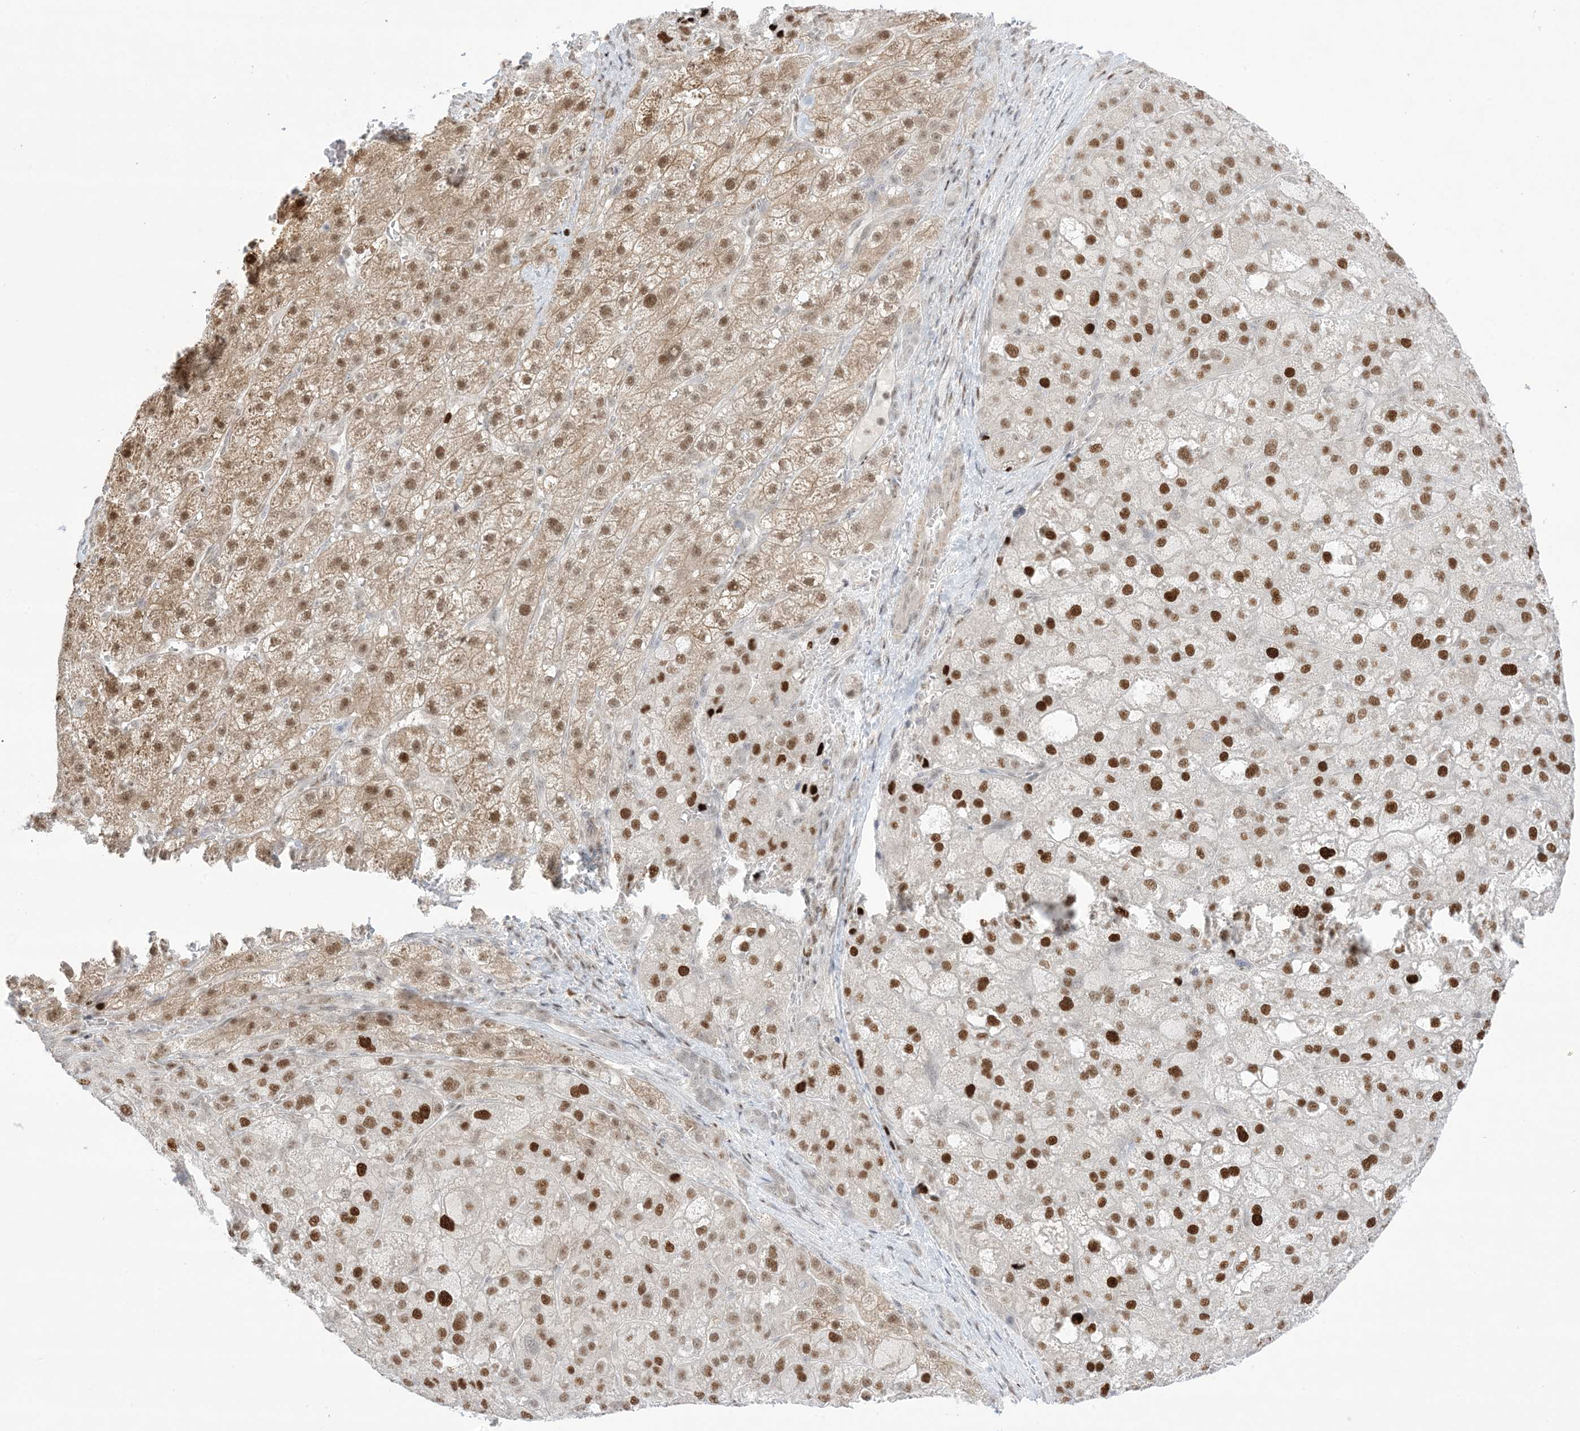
{"staining": {"intensity": "strong", "quantity": ">75%", "location": "nuclear"}, "tissue": "liver cancer", "cell_type": "Tumor cells", "image_type": "cancer", "snomed": [{"axis": "morphology", "description": "Carcinoma, Hepatocellular, NOS"}, {"axis": "topography", "description": "Liver"}], "caption": "Brown immunohistochemical staining in liver hepatocellular carcinoma exhibits strong nuclear staining in about >75% of tumor cells. The protein of interest is shown in brown color, while the nuclei are stained blue.", "gene": "TFPT", "patient": {"sex": "male", "age": 57}}